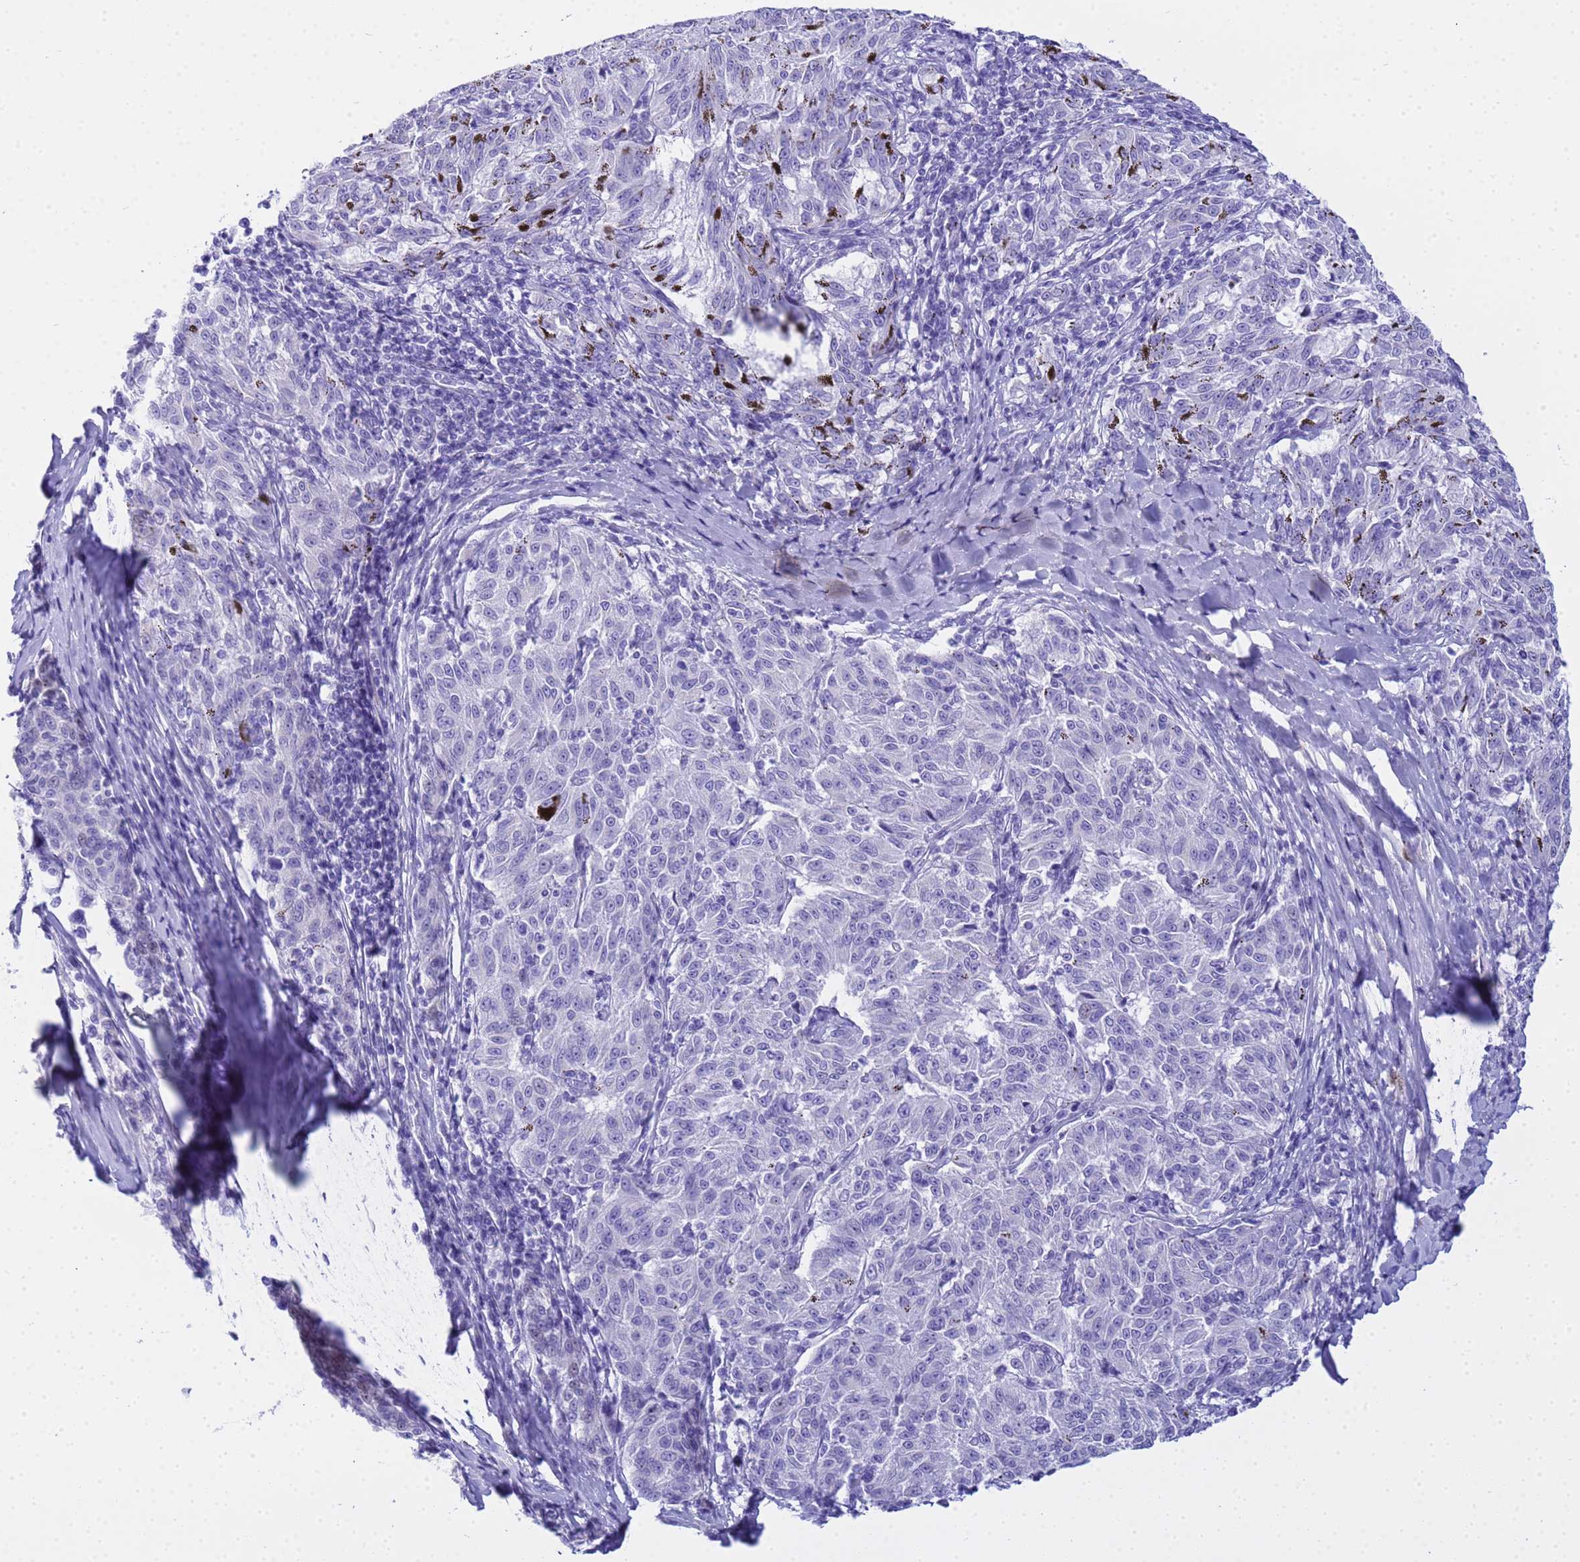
{"staining": {"intensity": "negative", "quantity": "none", "location": "none"}, "tissue": "melanoma", "cell_type": "Tumor cells", "image_type": "cancer", "snomed": [{"axis": "morphology", "description": "Malignant melanoma, NOS"}, {"axis": "topography", "description": "Skin"}], "caption": "A micrograph of malignant melanoma stained for a protein shows no brown staining in tumor cells.", "gene": "AQP12A", "patient": {"sex": "female", "age": 72}}